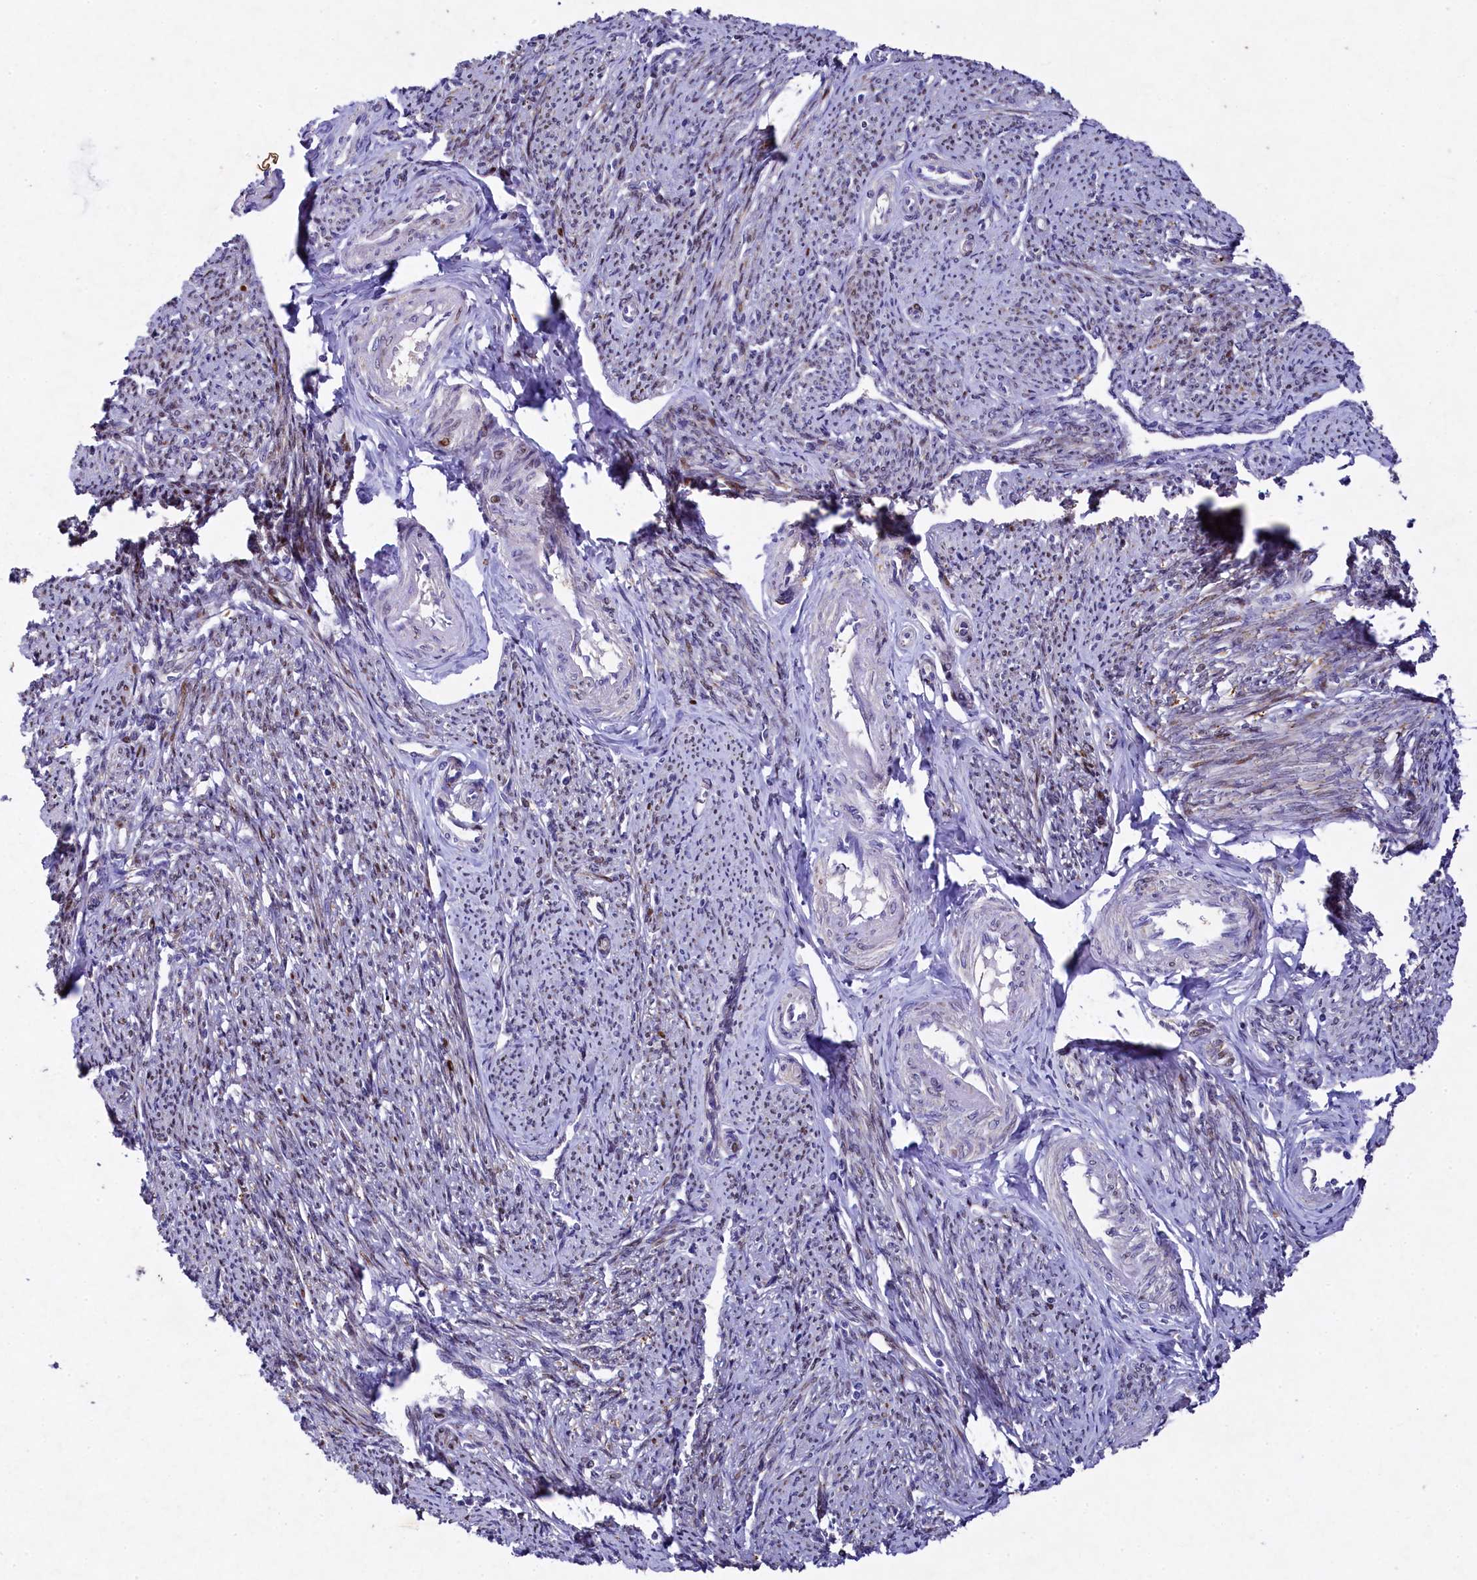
{"staining": {"intensity": "moderate", "quantity": "25%-75%", "location": "cytoplasmic/membranous,nuclear"}, "tissue": "smooth muscle", "cell_type": "Smooth muscle cells", "image_type": "normal", "snomed": [{"axis": "morphology", "description": "Normal tissue, NOS"}, {"axis": "topography", "description": "Smooth muscle"}, {"axis": "topography", "description": "Uterus"}], "caption": "Immunohistochemical staining of normal smooth muscle reveals moderate cytoplasmic/membranous,nuclear protein expression in approximately 25%-75% of smooth muscle cells. The staining was performed using DAB (3,3'-diaminobenzidine) to visualize the protein expression in brown, while the nuclei were stained in blue with hematoxylin (Magnification: 20x).", "gene": "TGDS", "patient": {"sex": "female", "age": 59}}